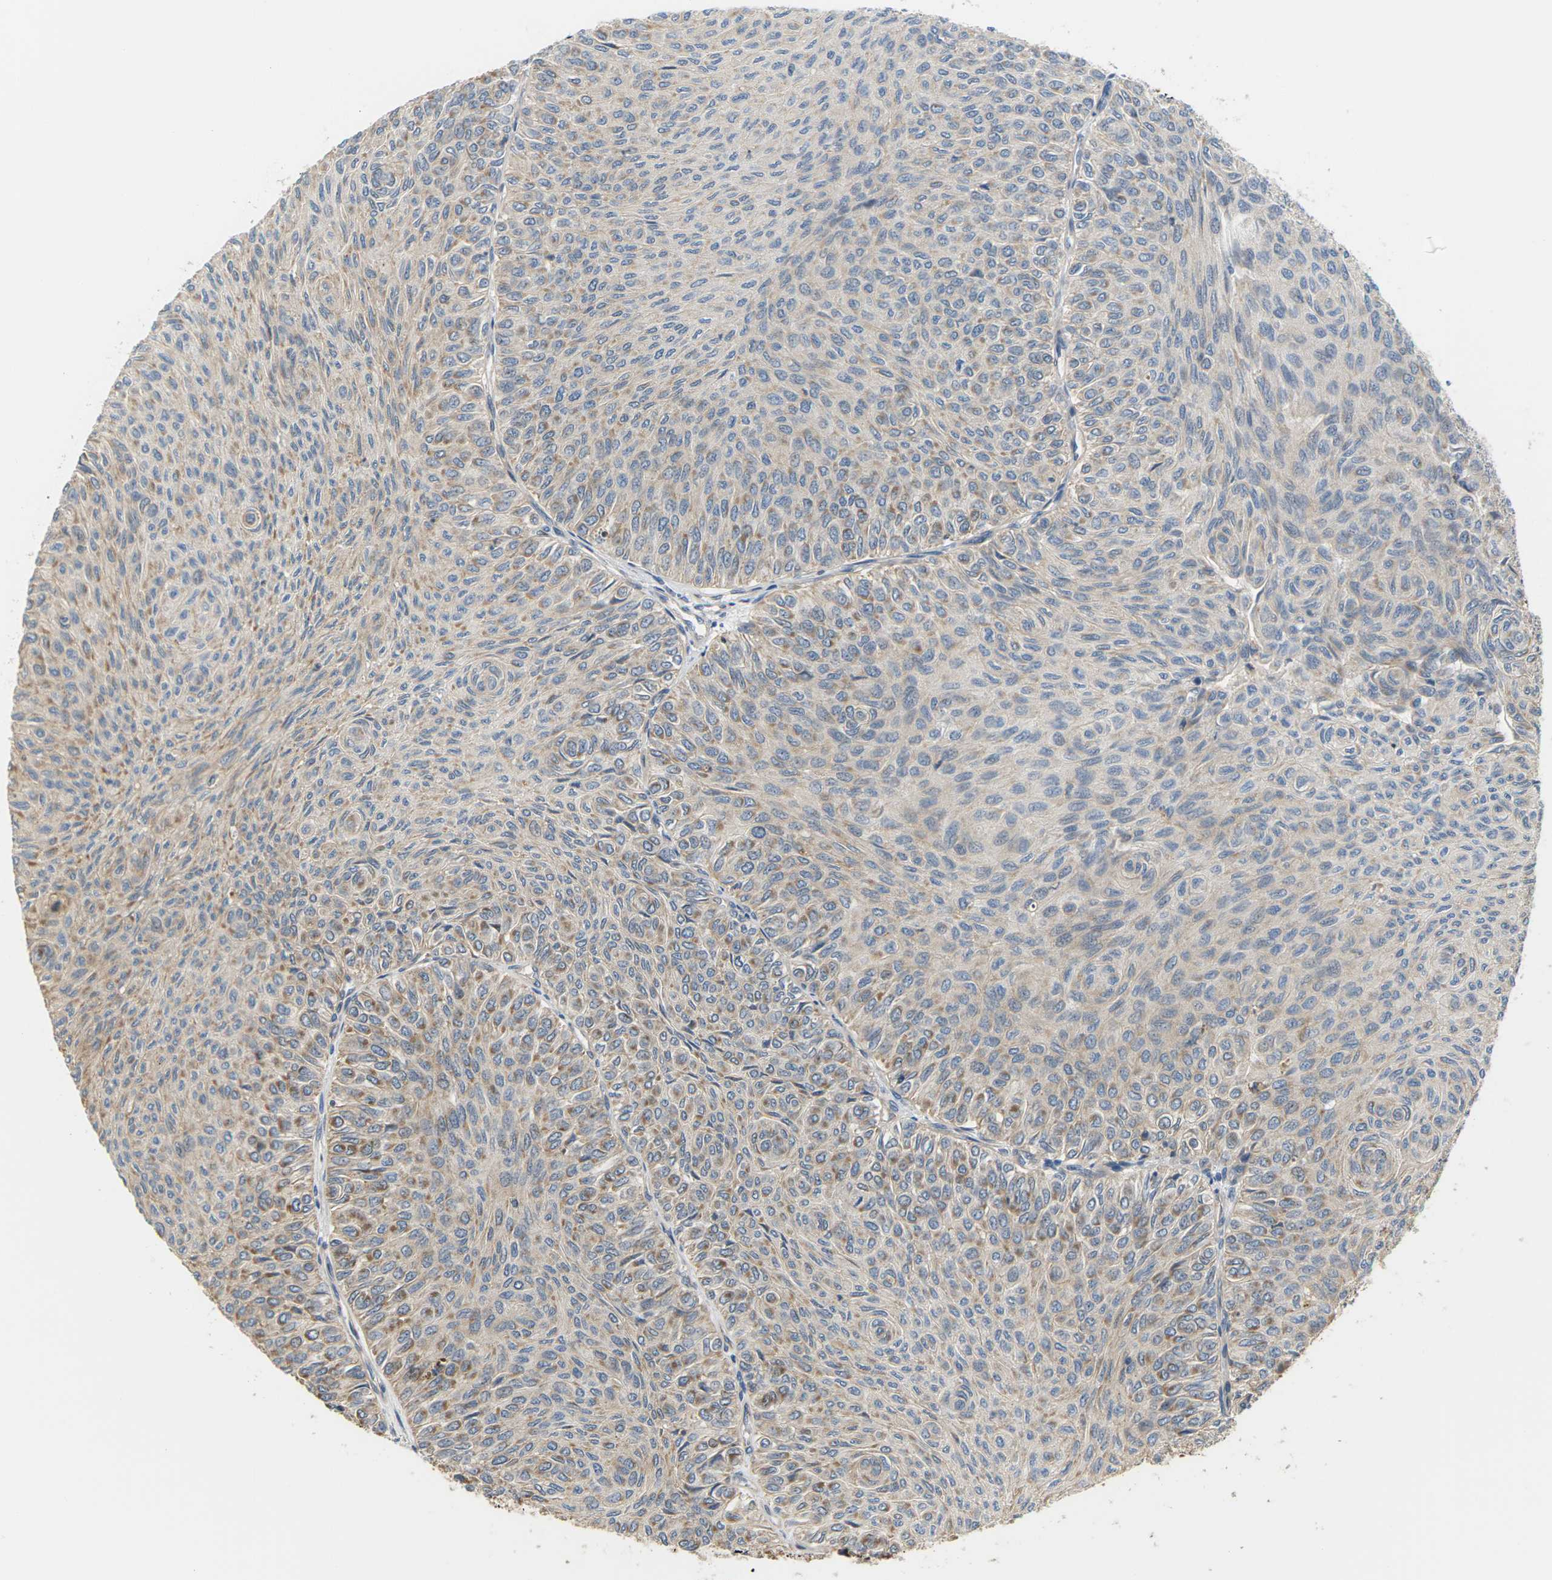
{"staining": {"intensity": "moderate", "quantity": "25%-75%", "location": "cytoplasmic/membranous"}, "tissue": "urothelial cancer", "cell_type": "Tumor cells", "image_type": "cancer", "snomed": [{"axis": "morphology", "description": "Urothelial carcinoma, Low grade"}, {"axis": "topography", "description": "Urinary bladder"}], "caption": "Immunohistochemical staining of human urothelial cancer demonstrates medium levels of moderate cytoplasmic/membranous protein staining in approximately 25%-75% of tumor cells.", "gene": "PCDHB4", "patient": {"sex": "male", "age": 78}}